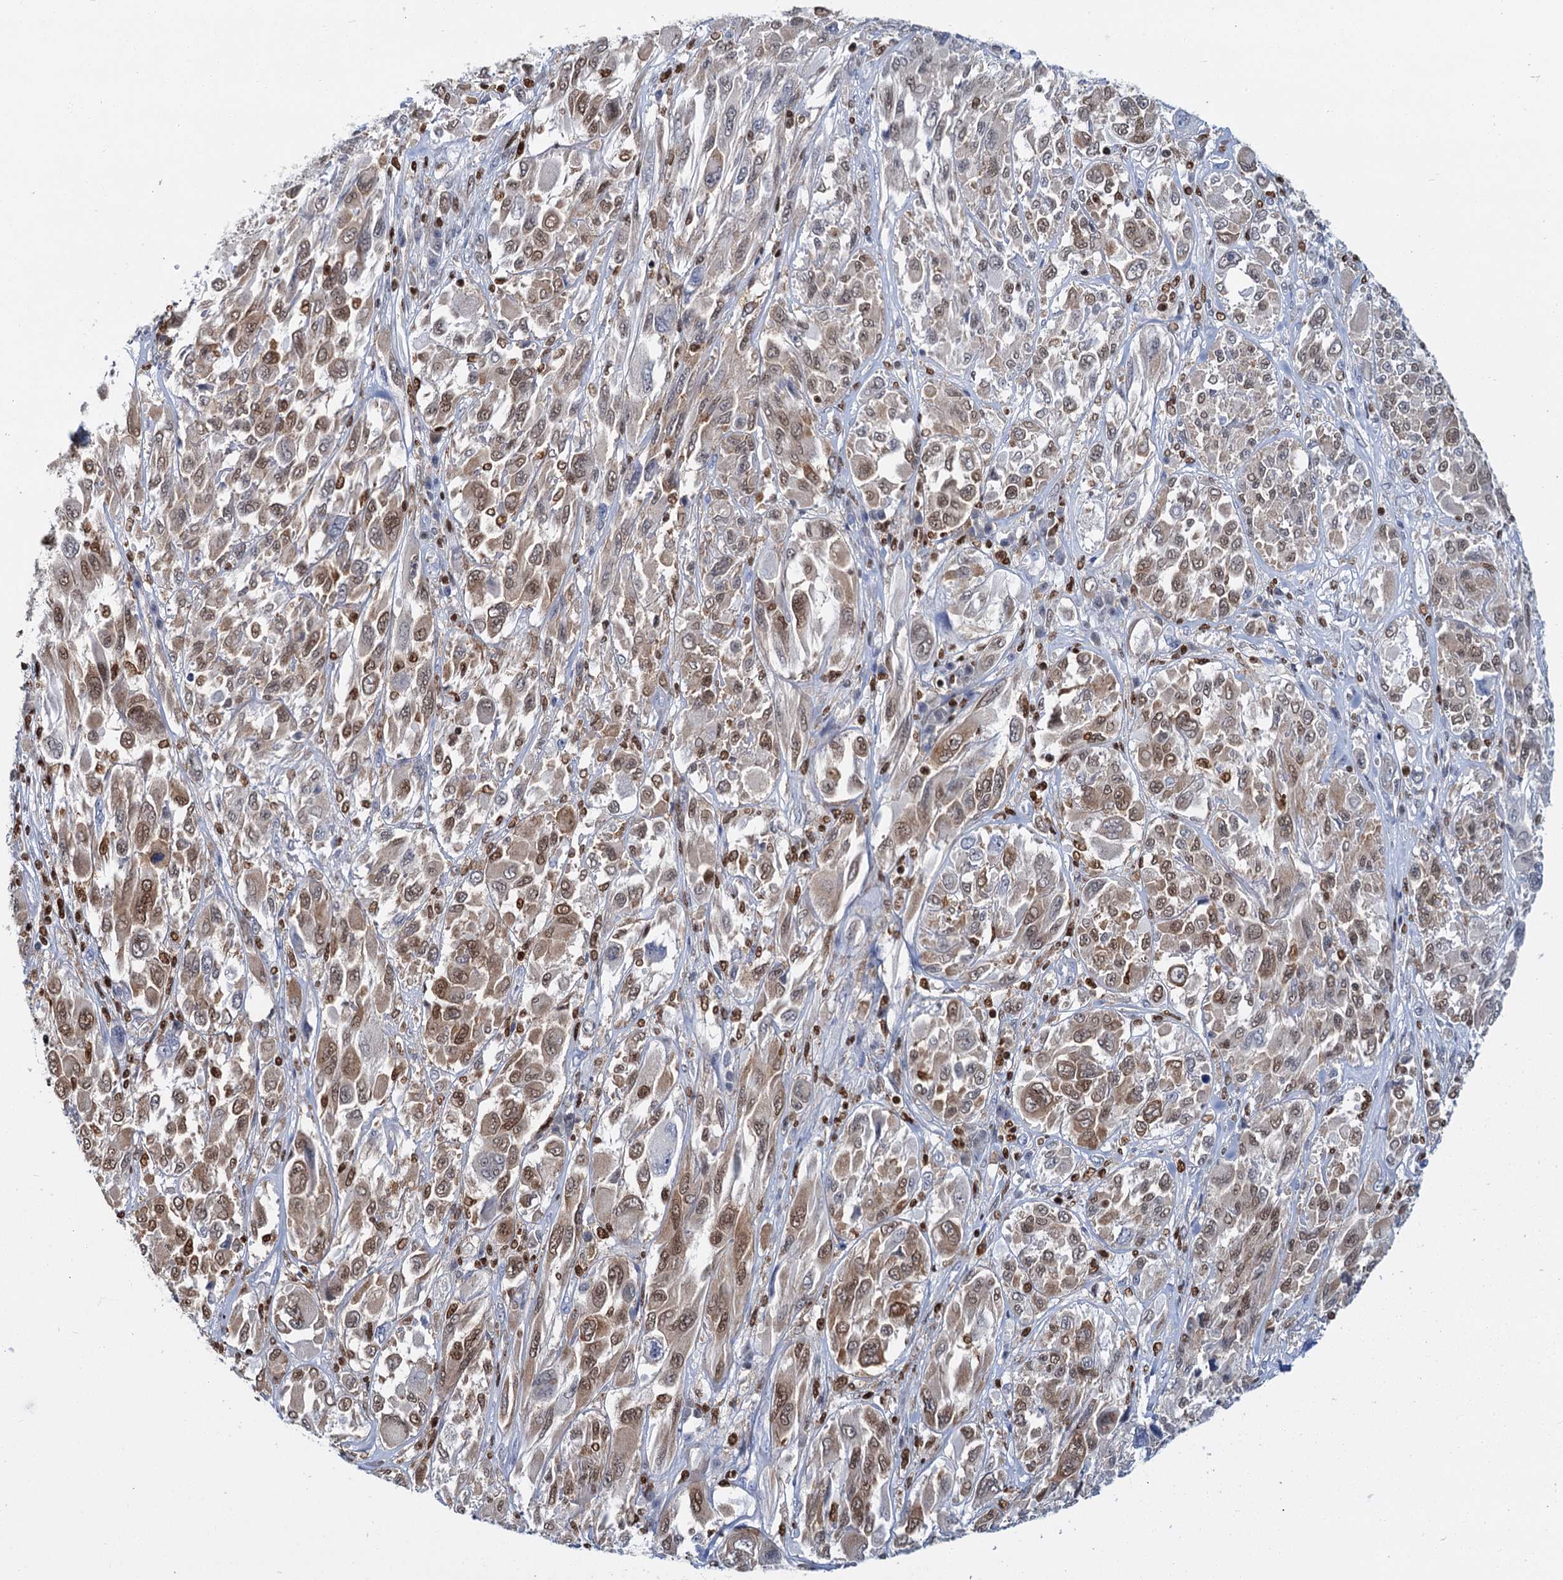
{"staining": {"intensity": "moderate", "quantity": ">75%", "location": "nuclear"}, "tissue": "melanoma", "cell_type": "Tumor cells", "image_type": "cancer", "snomed": [{"axis": "morphology", "description": "Malignant melanoma, NOS"}, {"axis": "topography", "description": "Skin"}], "caption": "This is a photomicrograph of immunohistochemistry (IHC) staining of malignant melanoma, which shows moderate expression in the nuclear of tumor cells.", "gene": "CELF2", "patient": {"sex": "female", "age": 91}}